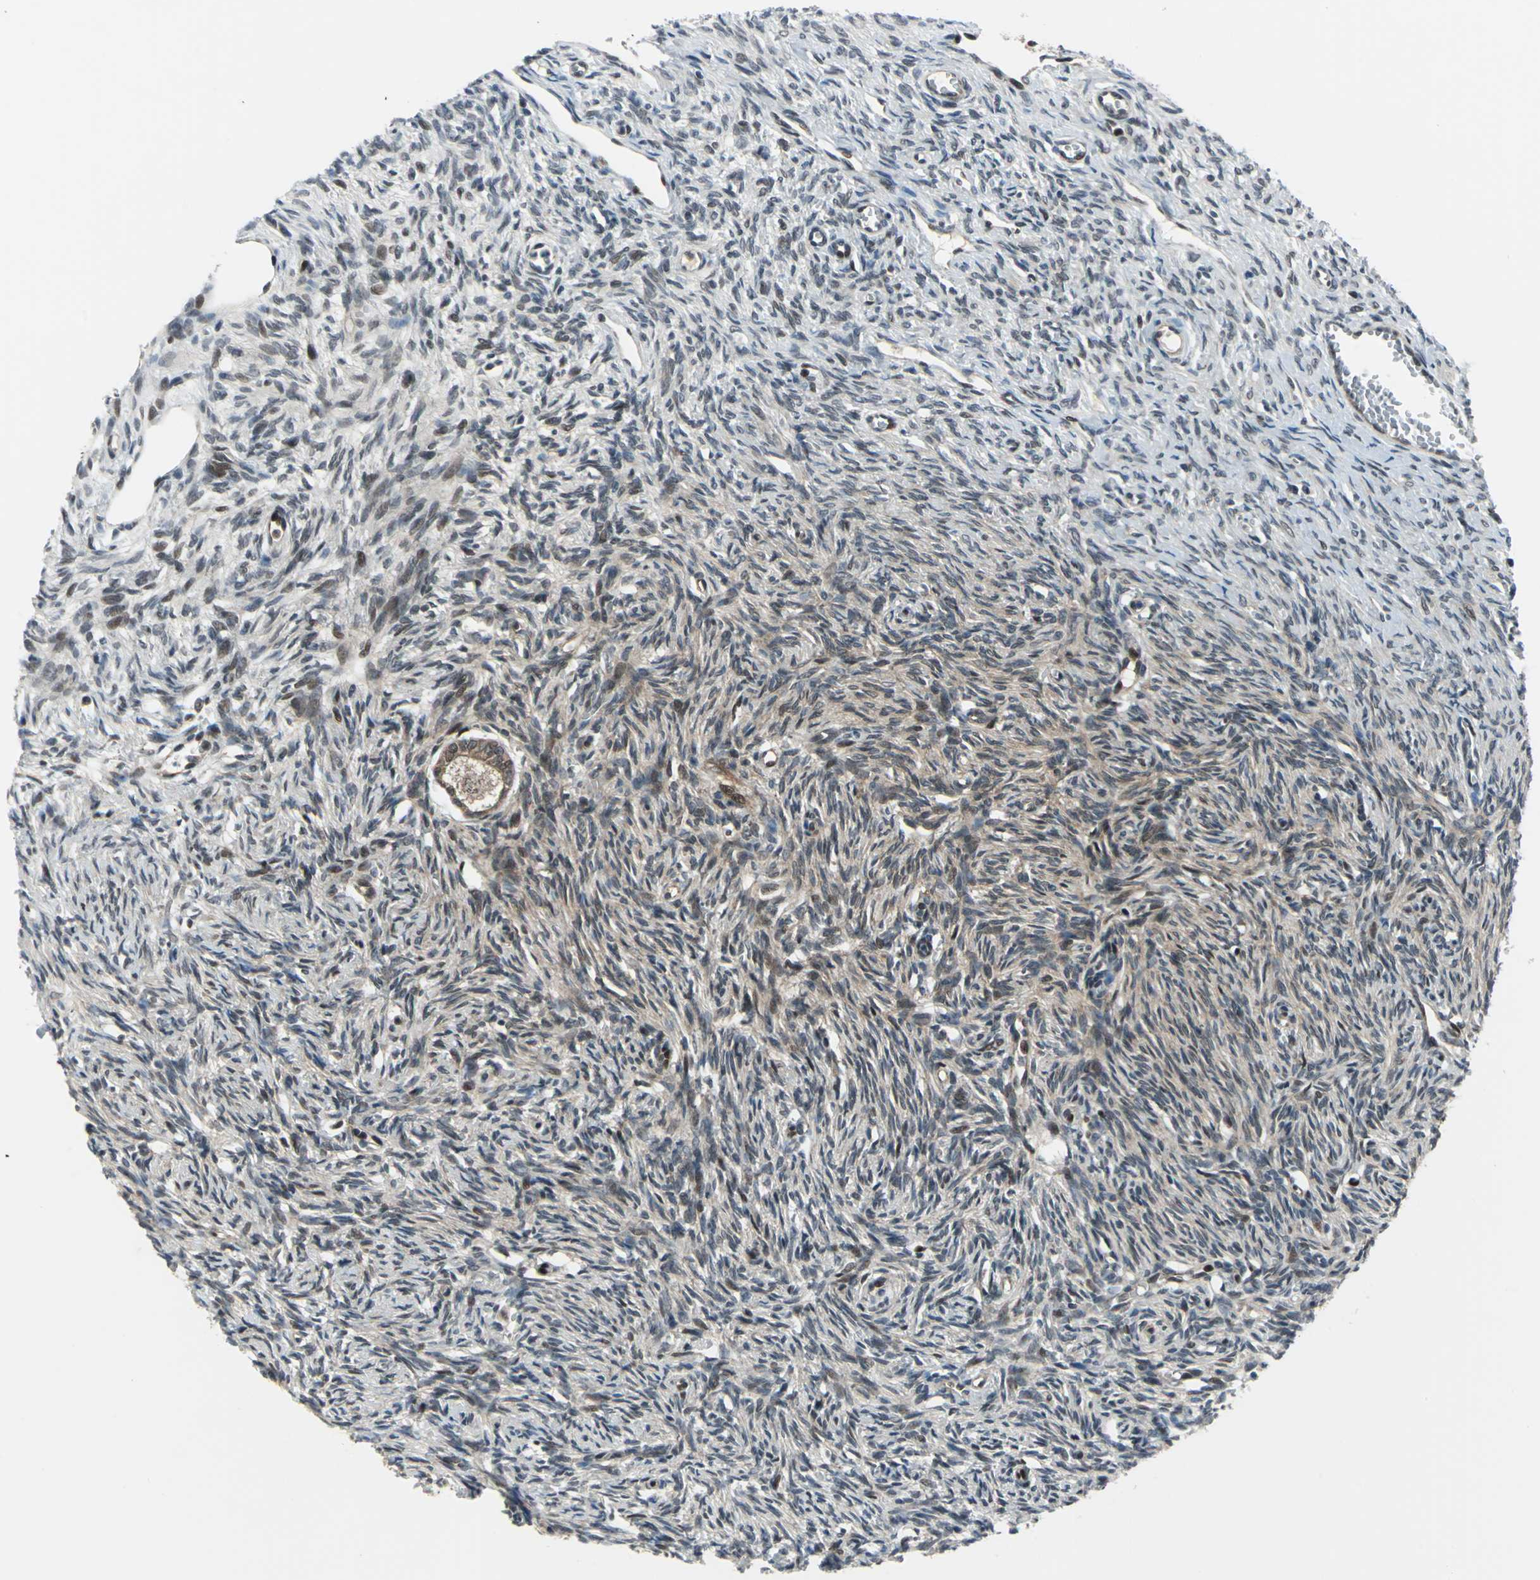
{"staining": {"intensity": "moderate", "quantity": "25%-75%", "location": "cytoplasmic/membranous,nuclear"}, "tissue": "ovary", "cell_type": "Follicle cells", "image_type": "normal", "snomed": [{"axis": "morphology", "description": "Normal tissue, NOS"}, {"axis": "topography", "description": "Ovary"}], "caption": "Immunohistochemistry (IHC) of normal ovary shows medium levels of moderate cytoplasmic/membranous,nuclear expression in approximately 25%-75% of follicle cells.", "gene": "POLR3K", "patient": {"sex": "female", "age": 33}}